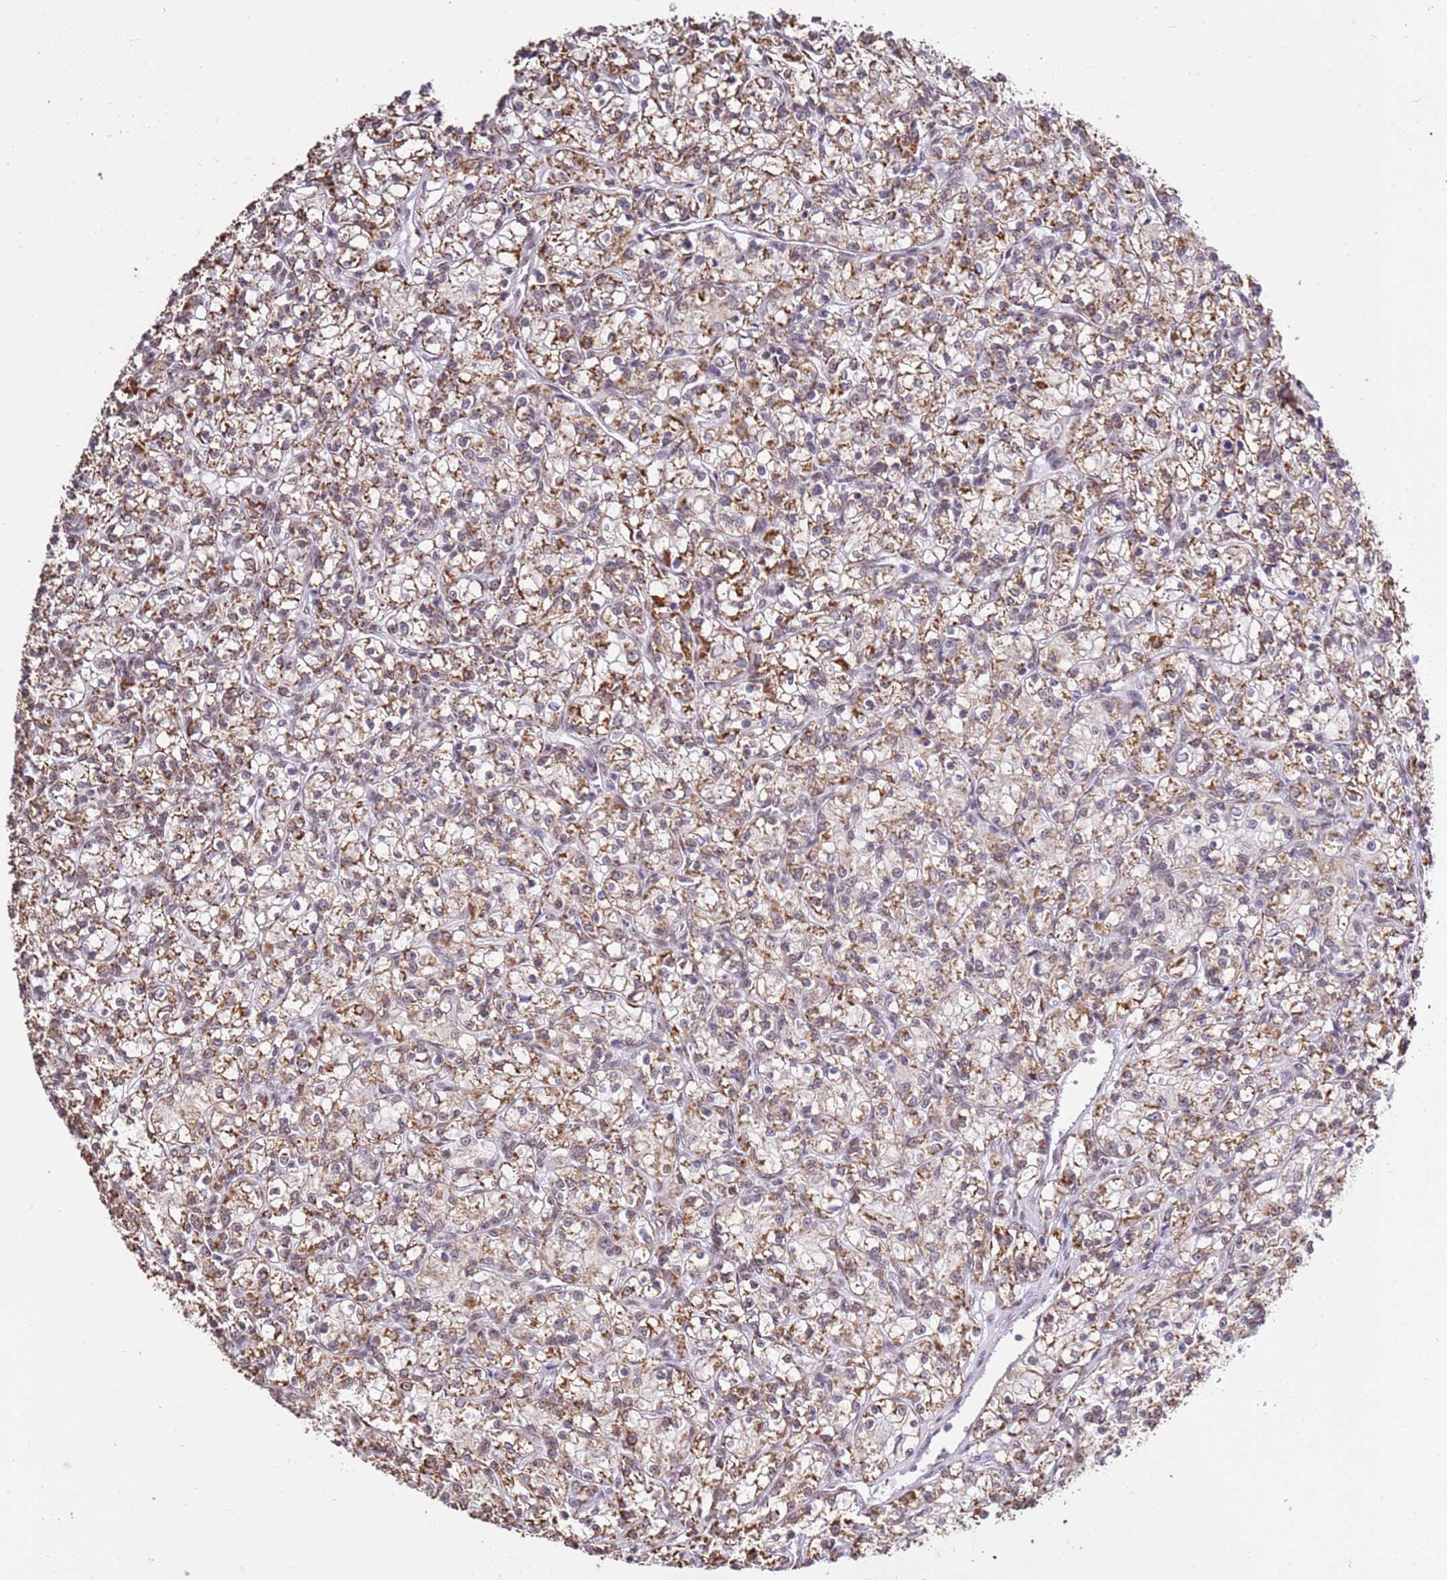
{"staining": {"intensity": "moderate", "quantity": ">75%", "location": "cytoplasmic/membranous"}, "tissue": "renal cancer", "cell_type": "Tumor cells", "image_type": "cancer", "snomed": [{"axis": "morphology", "description": "Adenocarcinoma, NOS"}, {"axis": "topography", "description": "Kidney"}], "caption": "Renal cancer stained with a protein marker displays moderate staining in tumor cells.", "gene": "AKAP8L", "patient": {"sex": "female", "age": 59}}